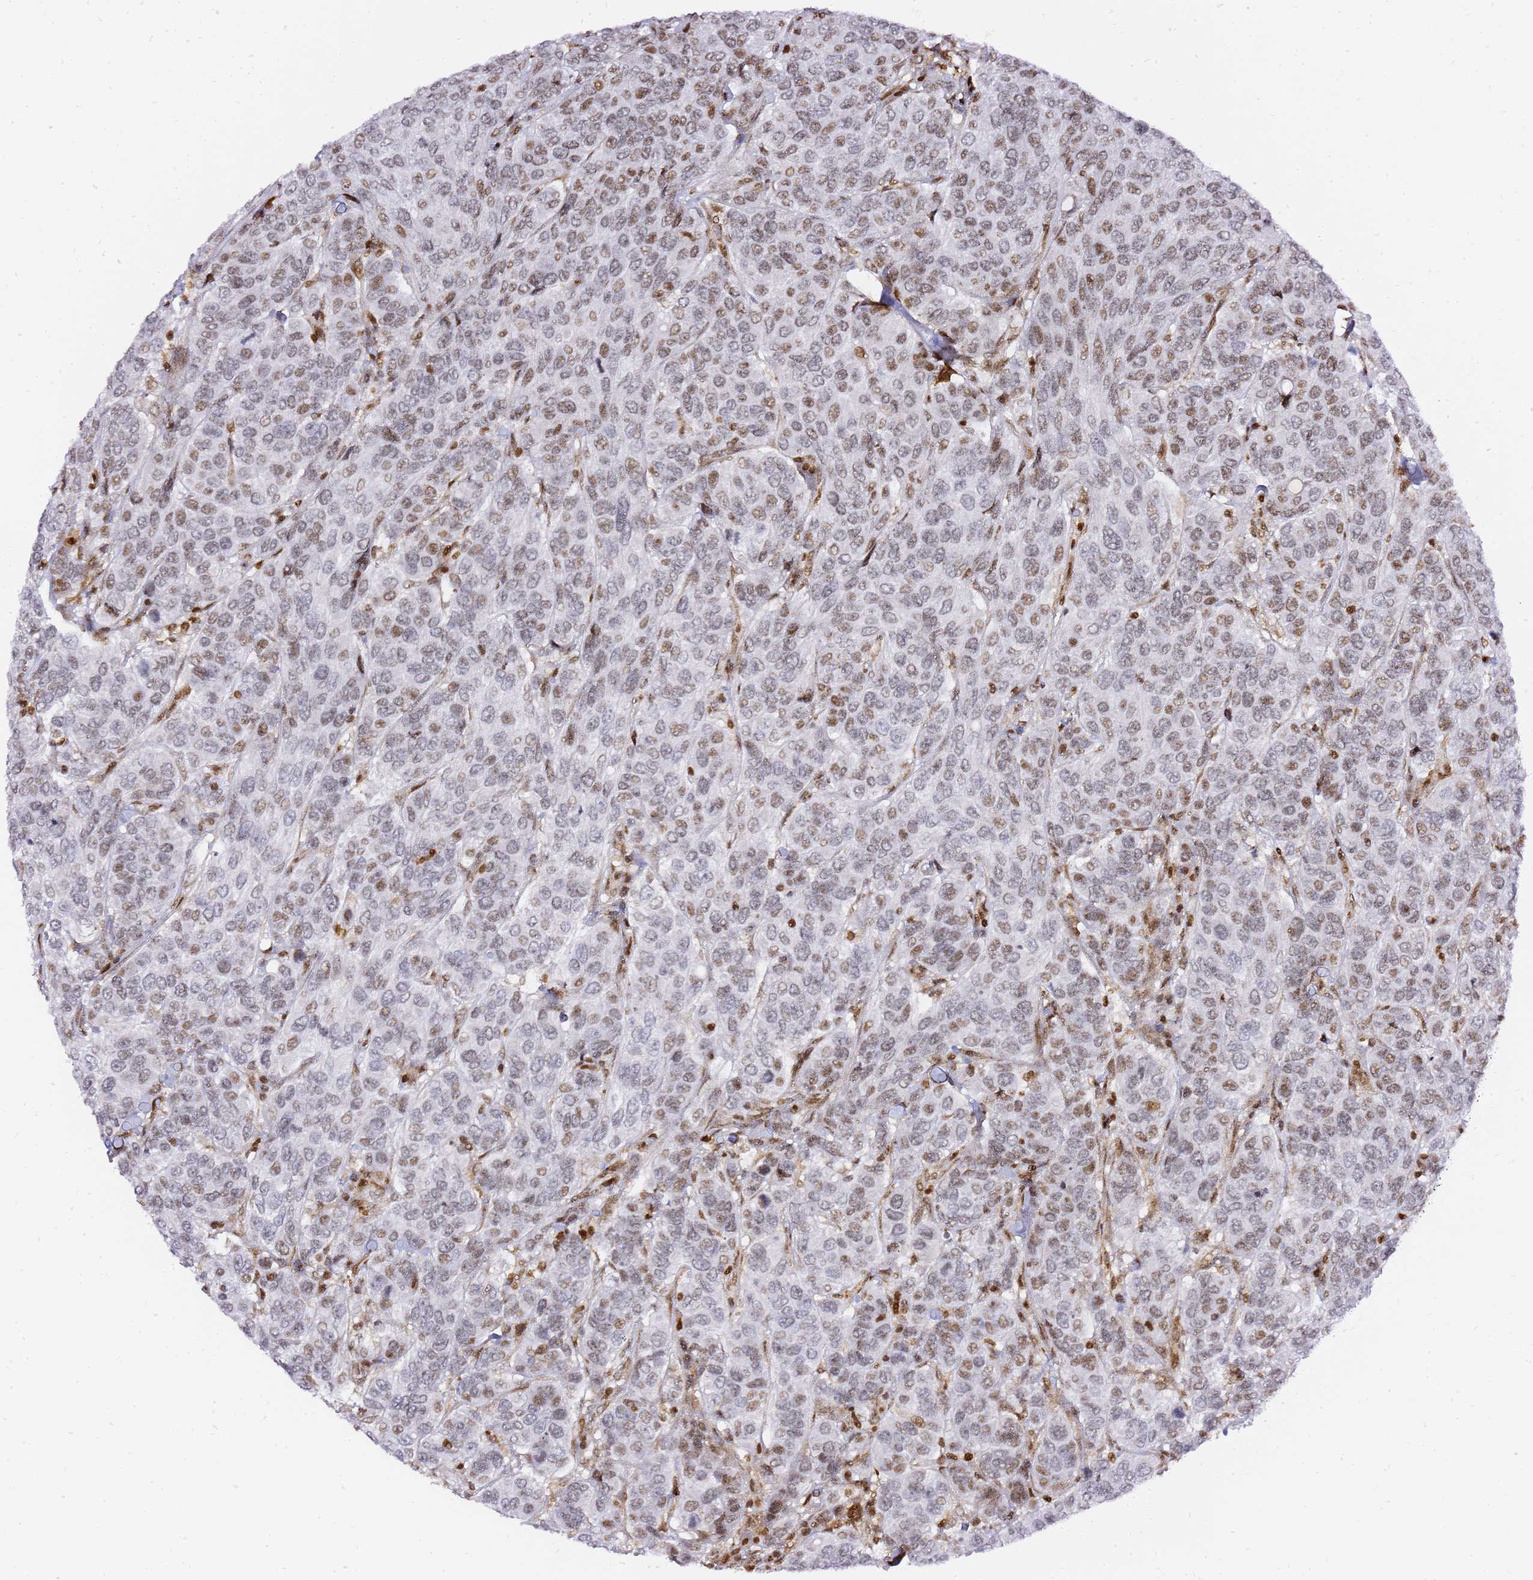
{"staining": {"intensity": "moderate", "quantity": "<25%", "location": "nuclear"}, "tissue": "breast cancer", "cell_type": "Tumor cells", "image_type": "cancer", "snomed": [{"axis": "morphology", "description": "Duct carcinoma"}, {"axis": "topography", "description": "Breast"}], "caption": "Immunohistochemical staining of breast cancer reveals moderate nuclear protein positivity in about <25% of tumor cells.", "gene": "GBP2", "patient": {"sex": "female", "age": 55}}